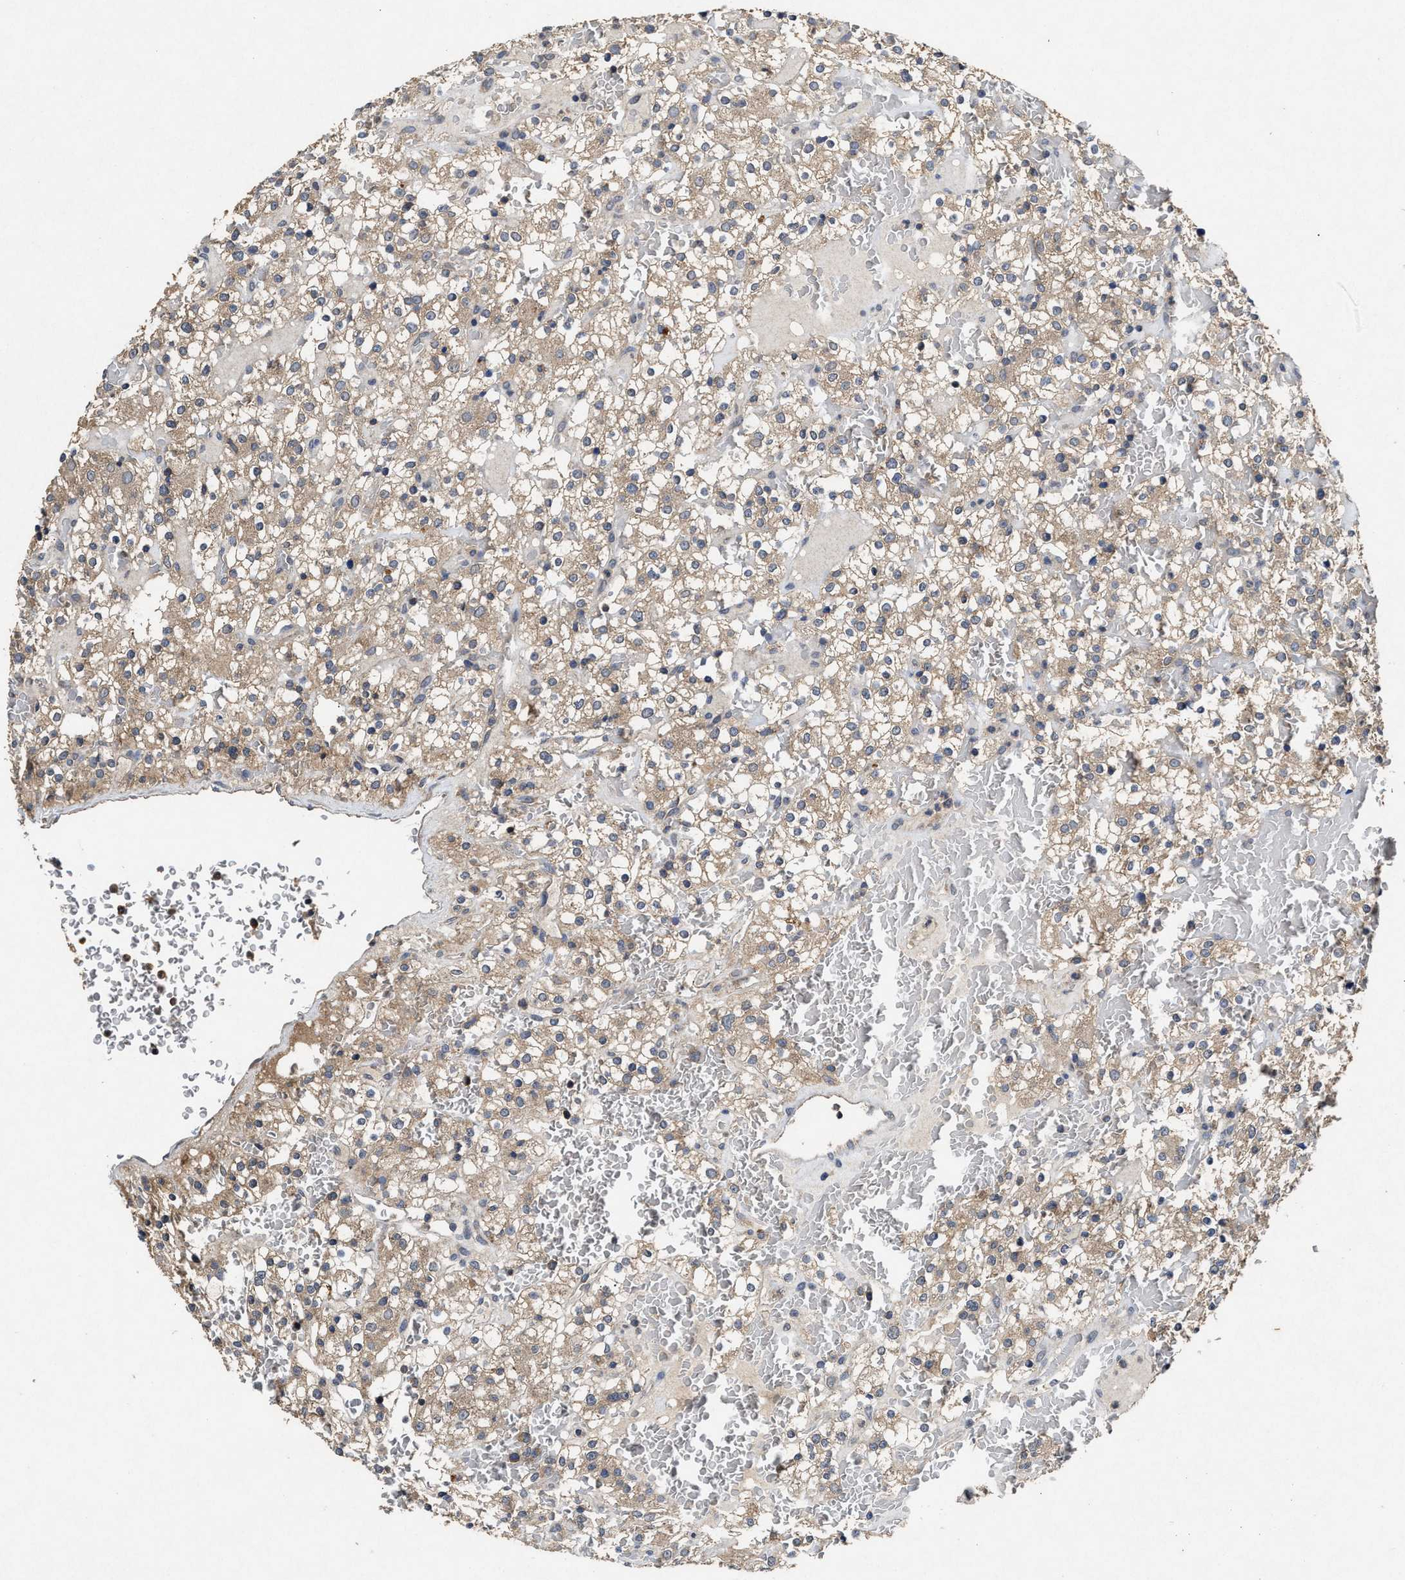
{"staining": {"intensity": "weak", "quantity": ">75%", "location": "cytoplasmic/membranous"}, "tissue": "renal cancer", "cell_type": "Tumor cells", "image_type": "cancer", "snomed": [{"axis": "morphology", "description": "Normal tissue, NOS"}, {"axis": "morphology", "description": "Adenocarcinoma, NOS"}, {"axis": "topography", "description": "Kidney"}], "caption": "Immunohistochemistry staining of renal cancer (adenocarcinoma), which shows low levels of weak cytoplasmic/membranous staining in approximately >75% of tumor cells indicating weak cytoplasmic/membranous protein positivity. The staining was performed using DAB (brown) for protein detection and nuclei were counterstained in hematoxylin (blue).", "gene": "PDAP1", "patient": {"sex": "female", "age": 72}}